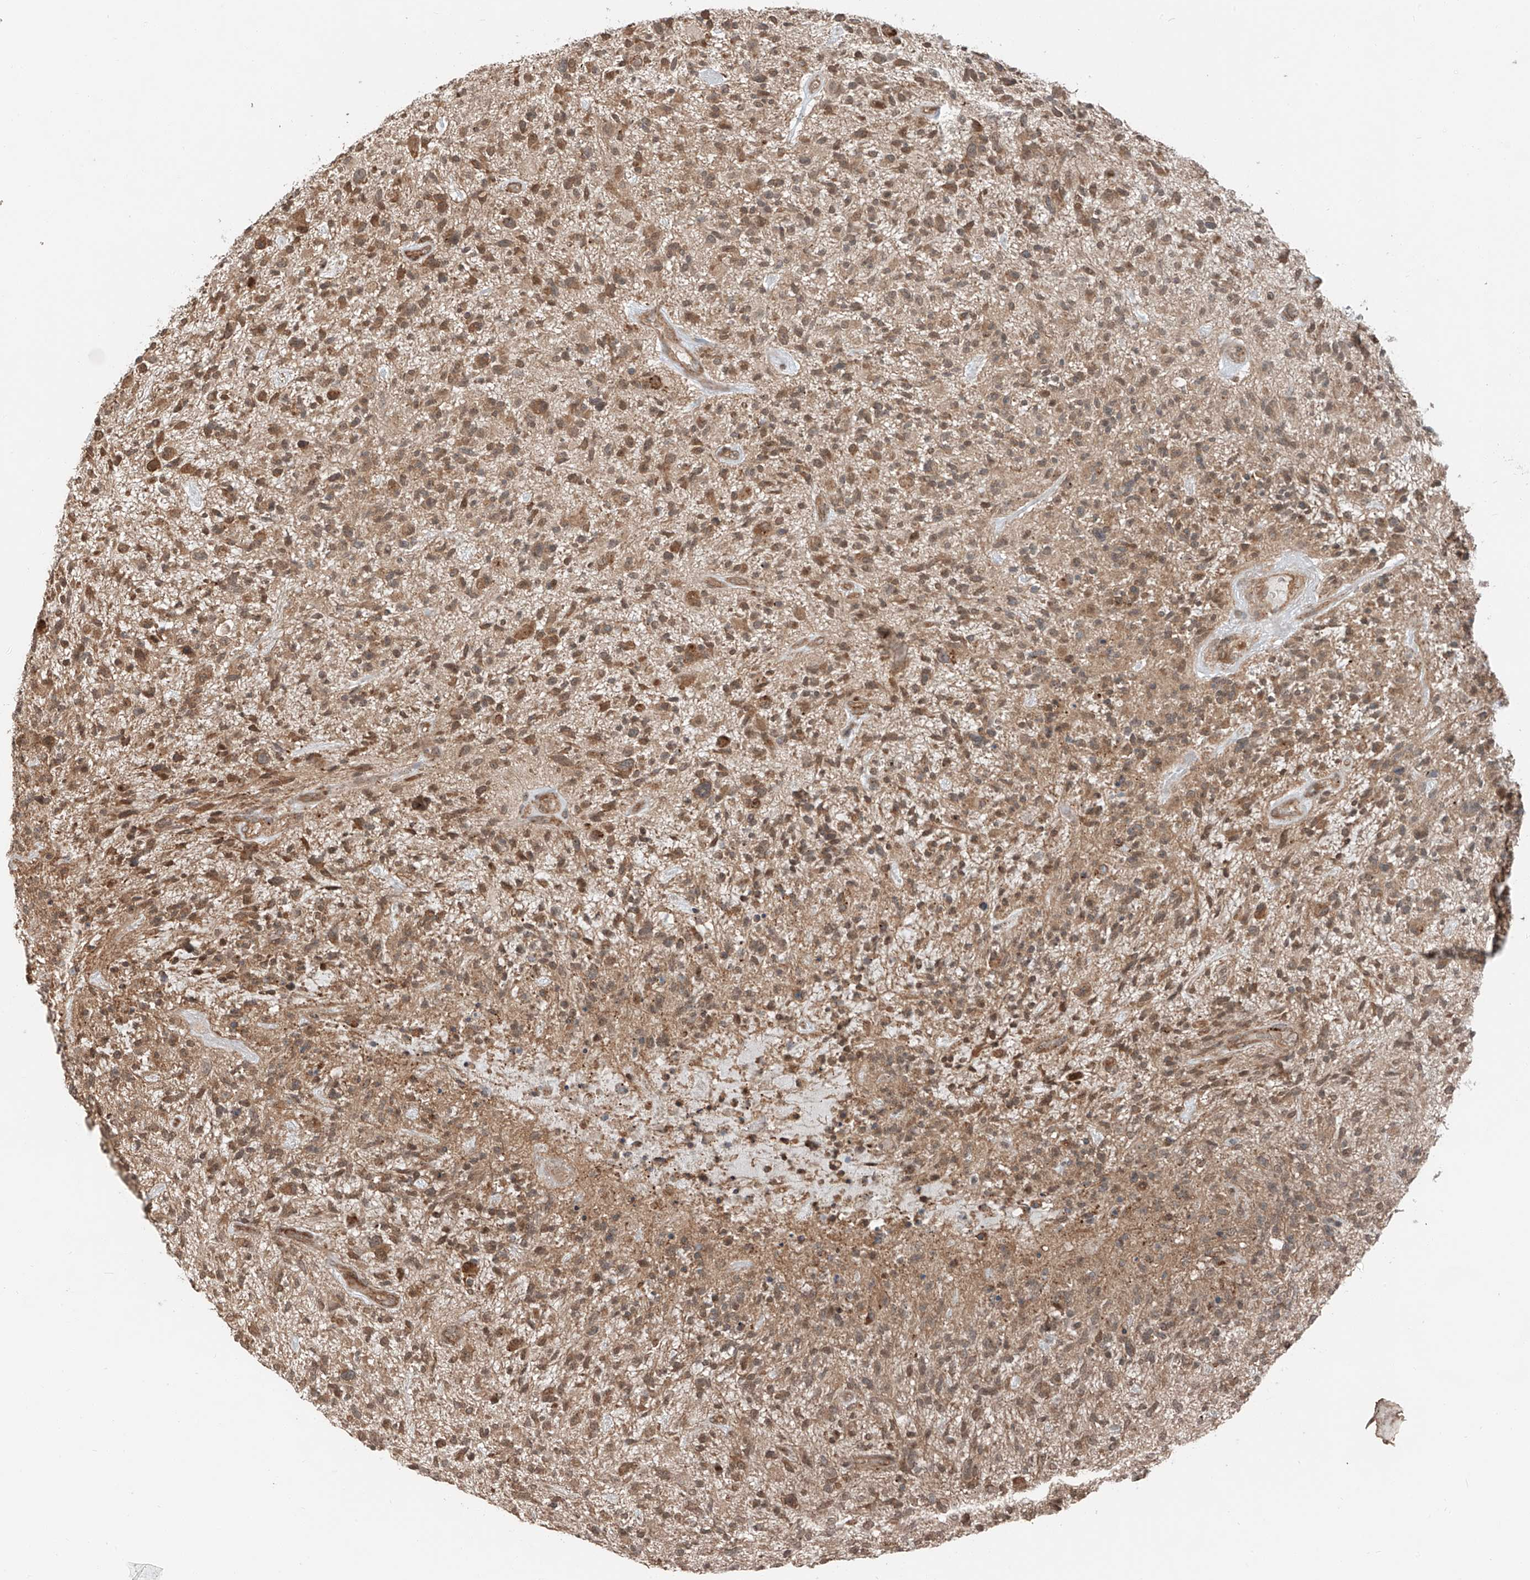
{"staining": {"intensity": "moderate", "quantity": ">75%", "location": "cytoplasmic/membranous"}, "tissue": "glioma", "cell_type": "Tumor cells", "image_type": "cancer", "snomed": [{"axis": "morphology", "description": "Glioma, malignant, High grade"}, {"axis": "topography", "description": "Brain"}], "caption": "Glioma stained with DAB (3,3'-diaminobenzidine) immunohistochemistry shows medium levels of moderate cytoplasmic/membranous staining in approximately >75% of tumor cells. Nuclei are stained in blue.", "gene": "CEP162", "patient": {"sex": "male", "age": 47}}